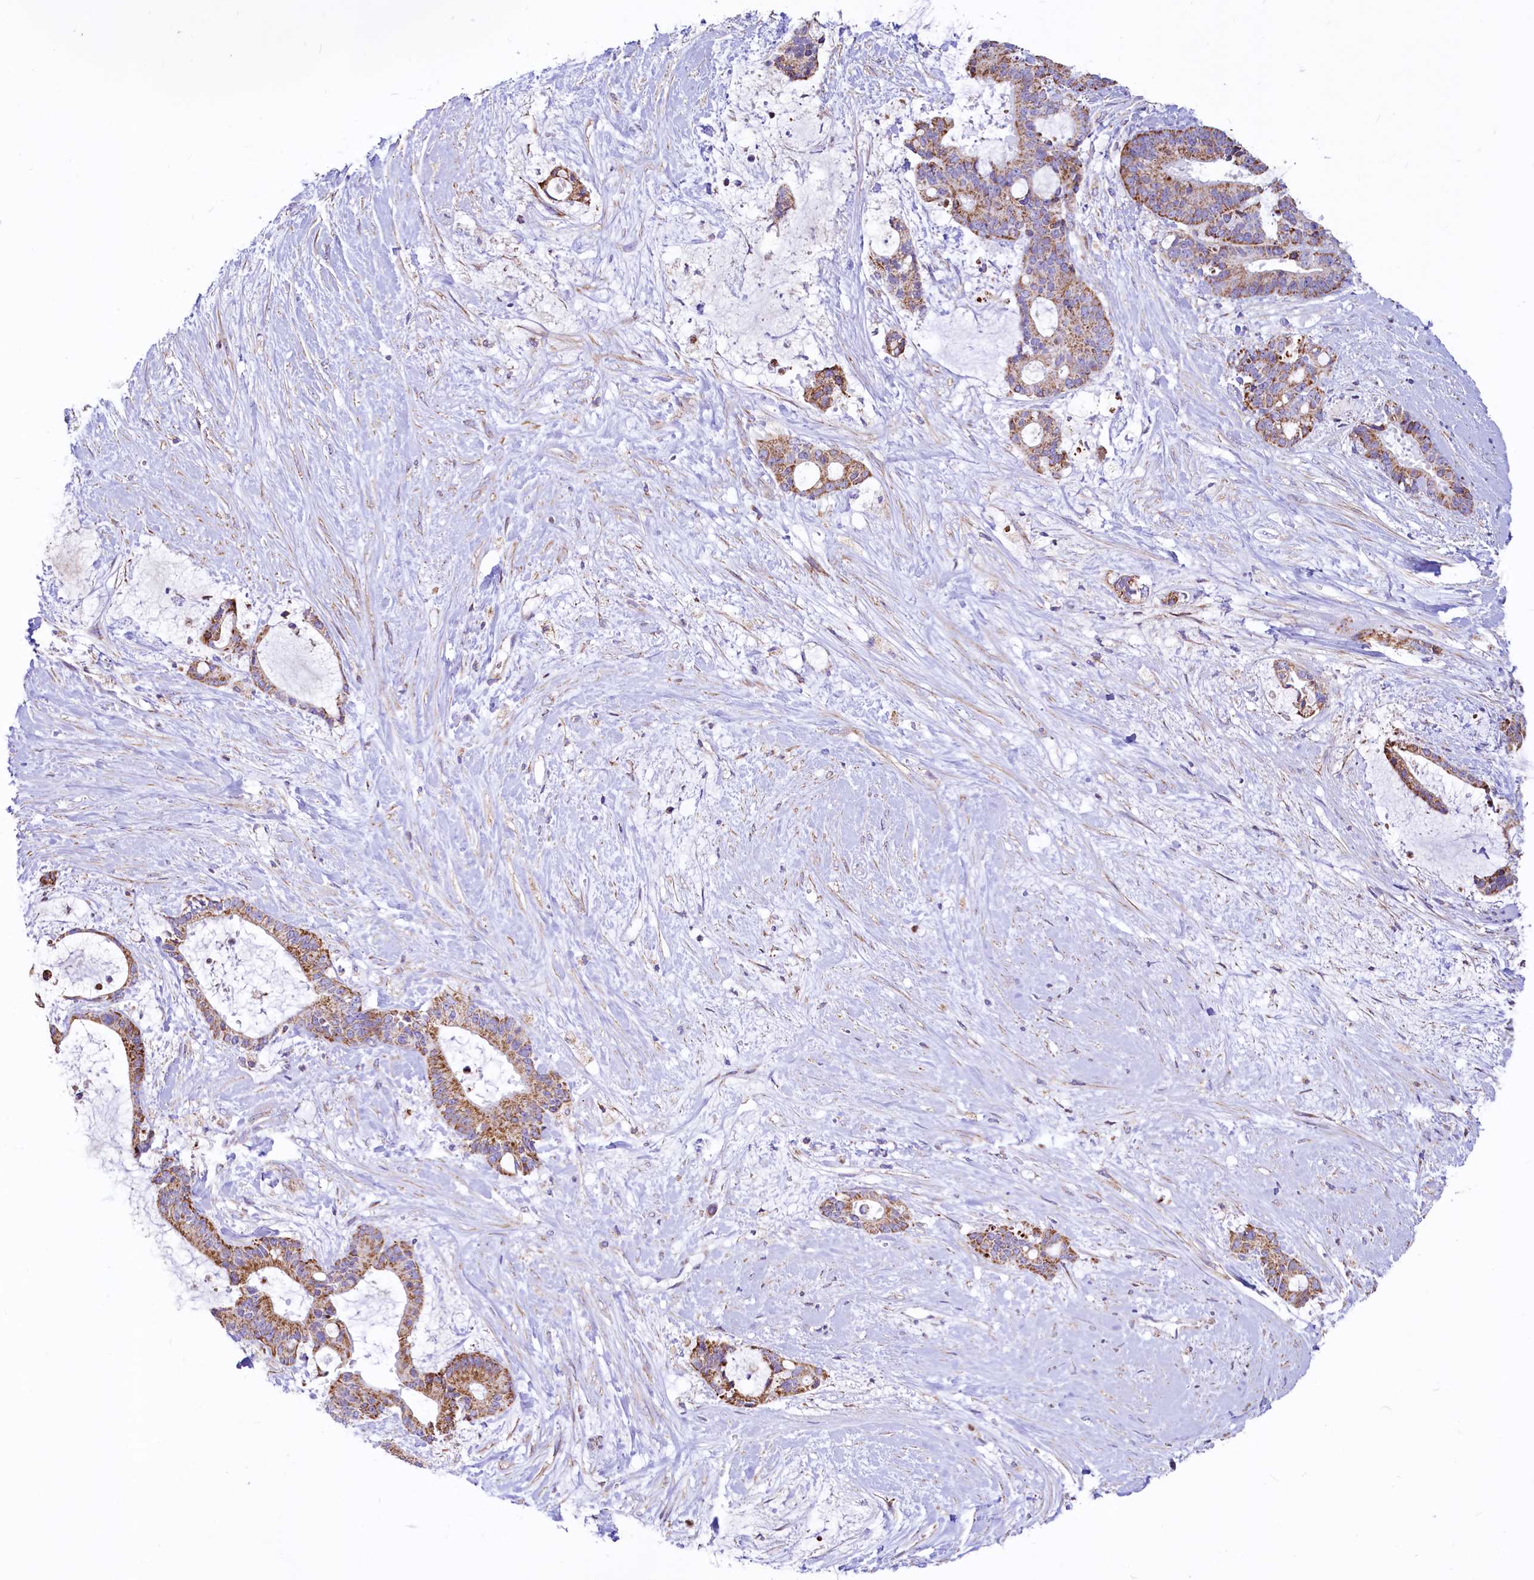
{"staining": {"intensity": "moderate", "quantity": ">75%", "location": "cytoplasmic/membranous"}, "tissue": "liver cancer", "cell_type": "Tumor cells", "image_type": "cancer", "snomed": [{"axis": "morphology", "description": "Normal tissue, NOS"}, {"axis": "morphology", "description": "Cholangiocarcinoma"}, {"axis": "topography", "description": "Liver"}, {"axis": "topography", "description": "Peripheral nerve tissue"}], "caption": "The micrograph exhibits staining of liver cancer, revealing moderate cytoplasmic/membranous protein staining (brown color) within tumor cells. (DAB IHC, brown staining for protein, blue staining for nuclei).", "gene": "VWCE", "patient": {"sex": "female", "age": 73}}